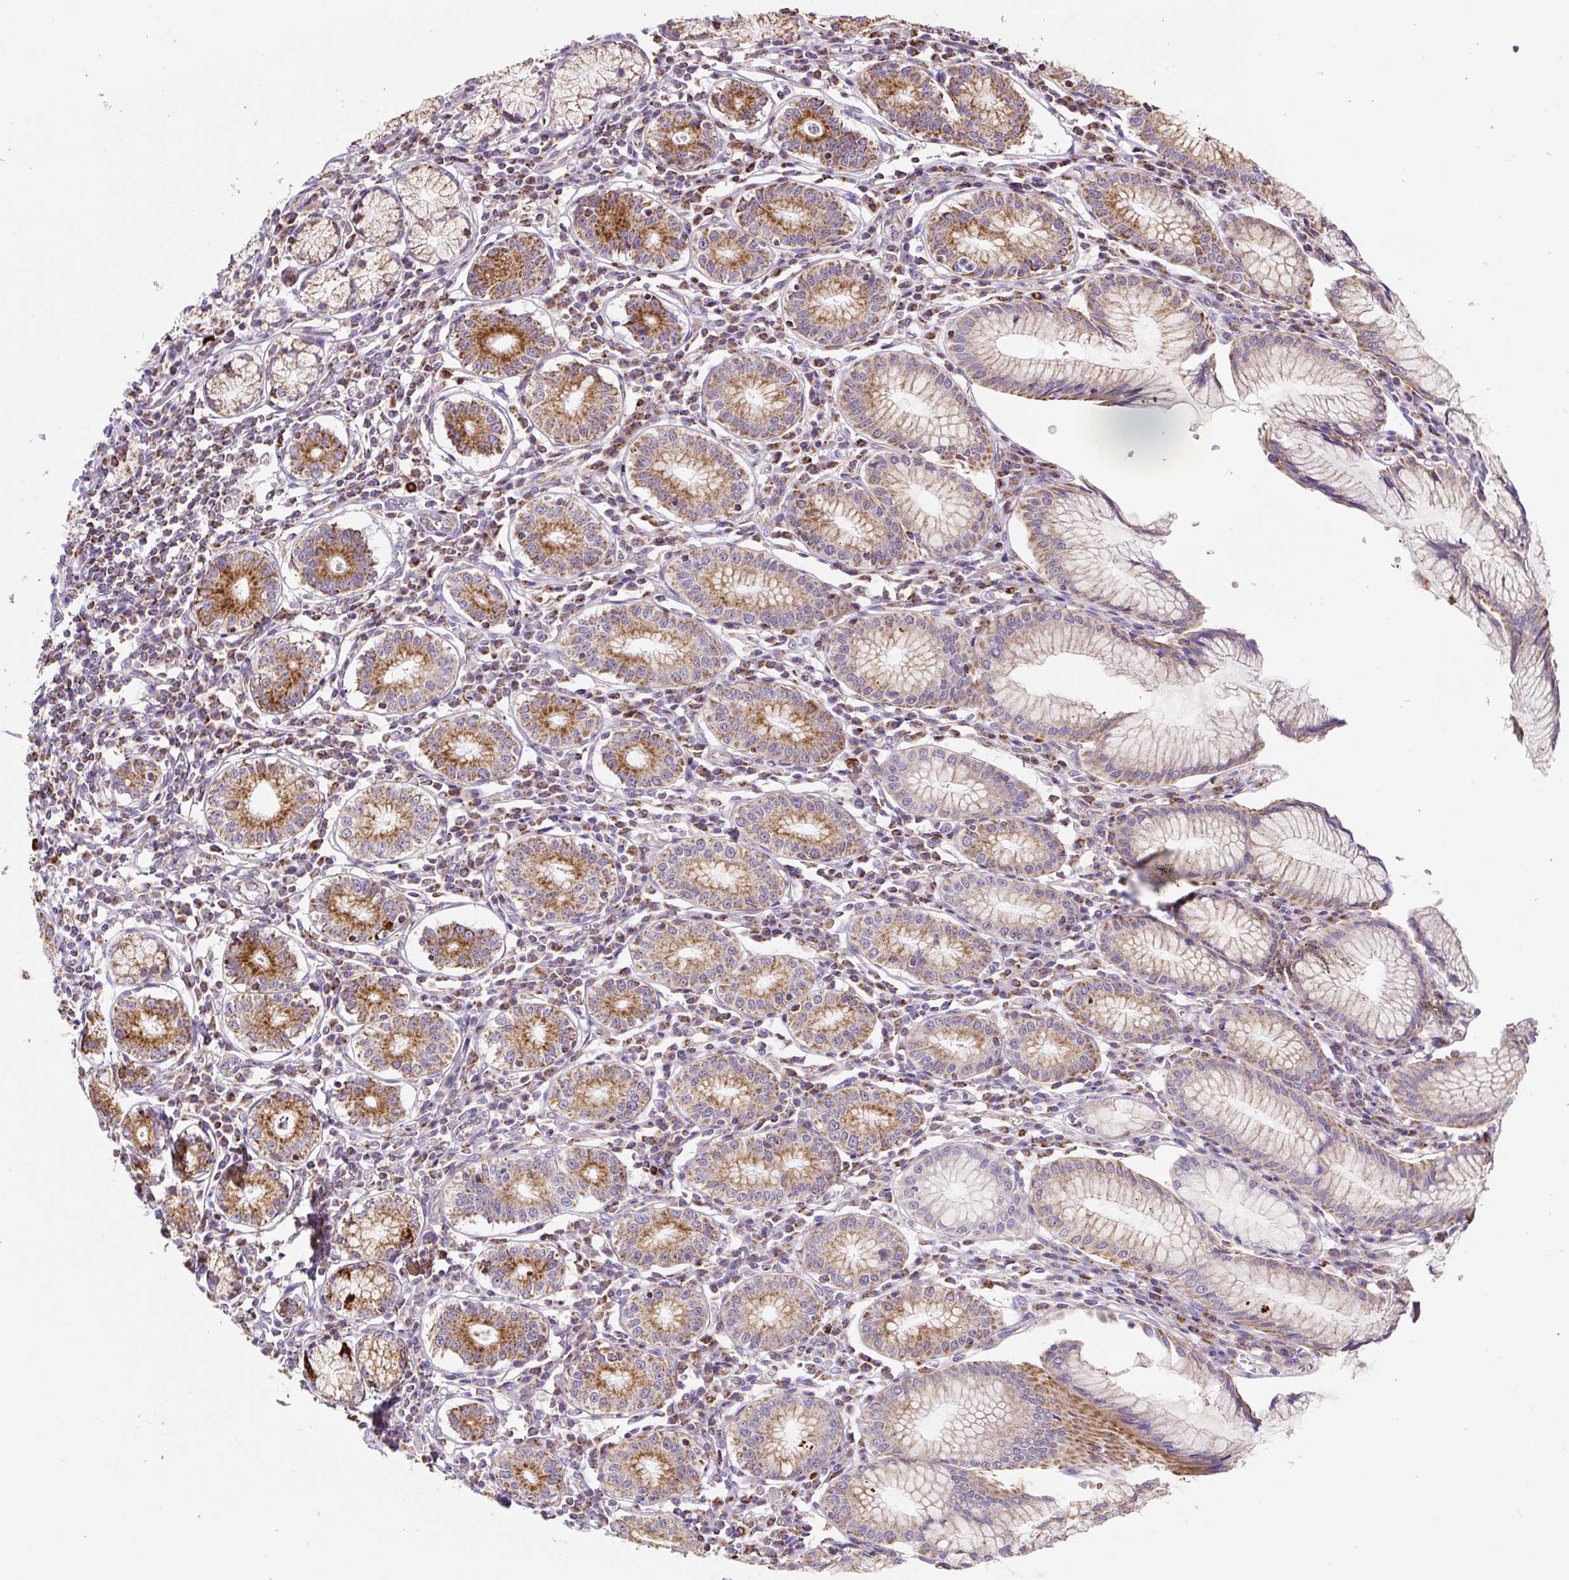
{"staining": {"intensity": "strong", "quantity": "25%-75%", "location": "cytoplasmic/membranous"}, "tissue": "stomach", "cell_type": "Glandular cells", "image_type": "normal", "snomed": [{"axis": "morphology", "description": "Normal tissue, NOS"}, {"axis": "topography", "description": "Stomach"}], "caption": "Immunohistochemical staining of normal human stomach shows strong cytoplasmic/membranous protein expression in about 25%-75% of glandular cells. Immunohistochemistry stains the protein in brown and the nuclei are stained blue.", "gene": "MT", "patient": {"sex": "male", "age": 55}}